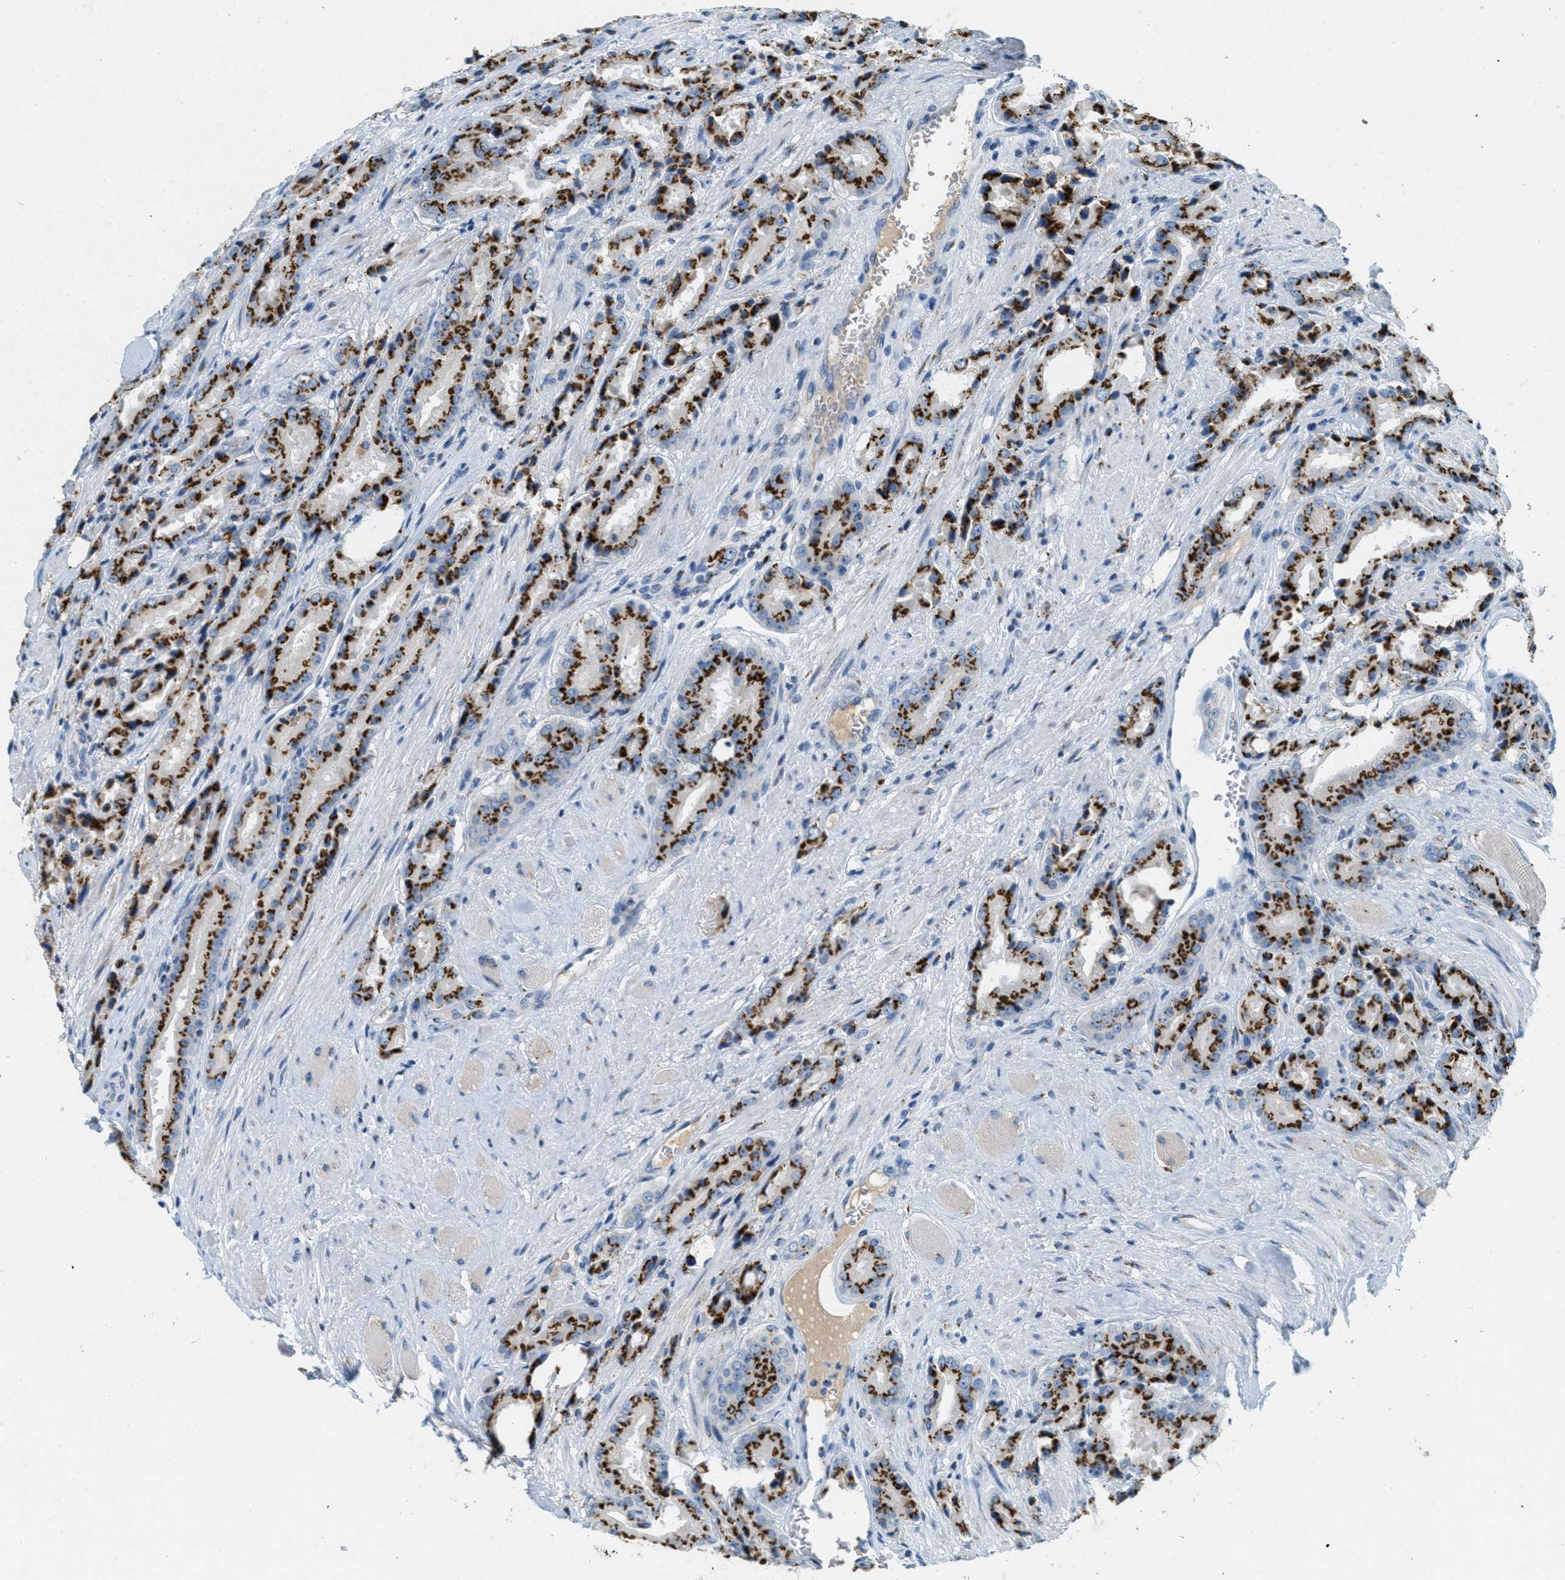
{"staining": {"intensity": "strong", "quantity": ">75%", "location": "cytoplasmic/membranous"}, "tissue": "prostate cancer", "cell_type": "Tumor cells", "image_type": "cancer", "snomed": [{"axis": "morphology", "description": "Adenocarcinoma, High grade"}, {"axis": "topography", "description": "Prostate"}], "caption": "A micrograph of prostate cancer (high-grade adenocarcinoma) stained for a protein exhibits strong cytoplasmic/membranous brown staining in tumor cells.", "gene": "ENTPD4", "patient": {"sex": "male", "age": 71}}